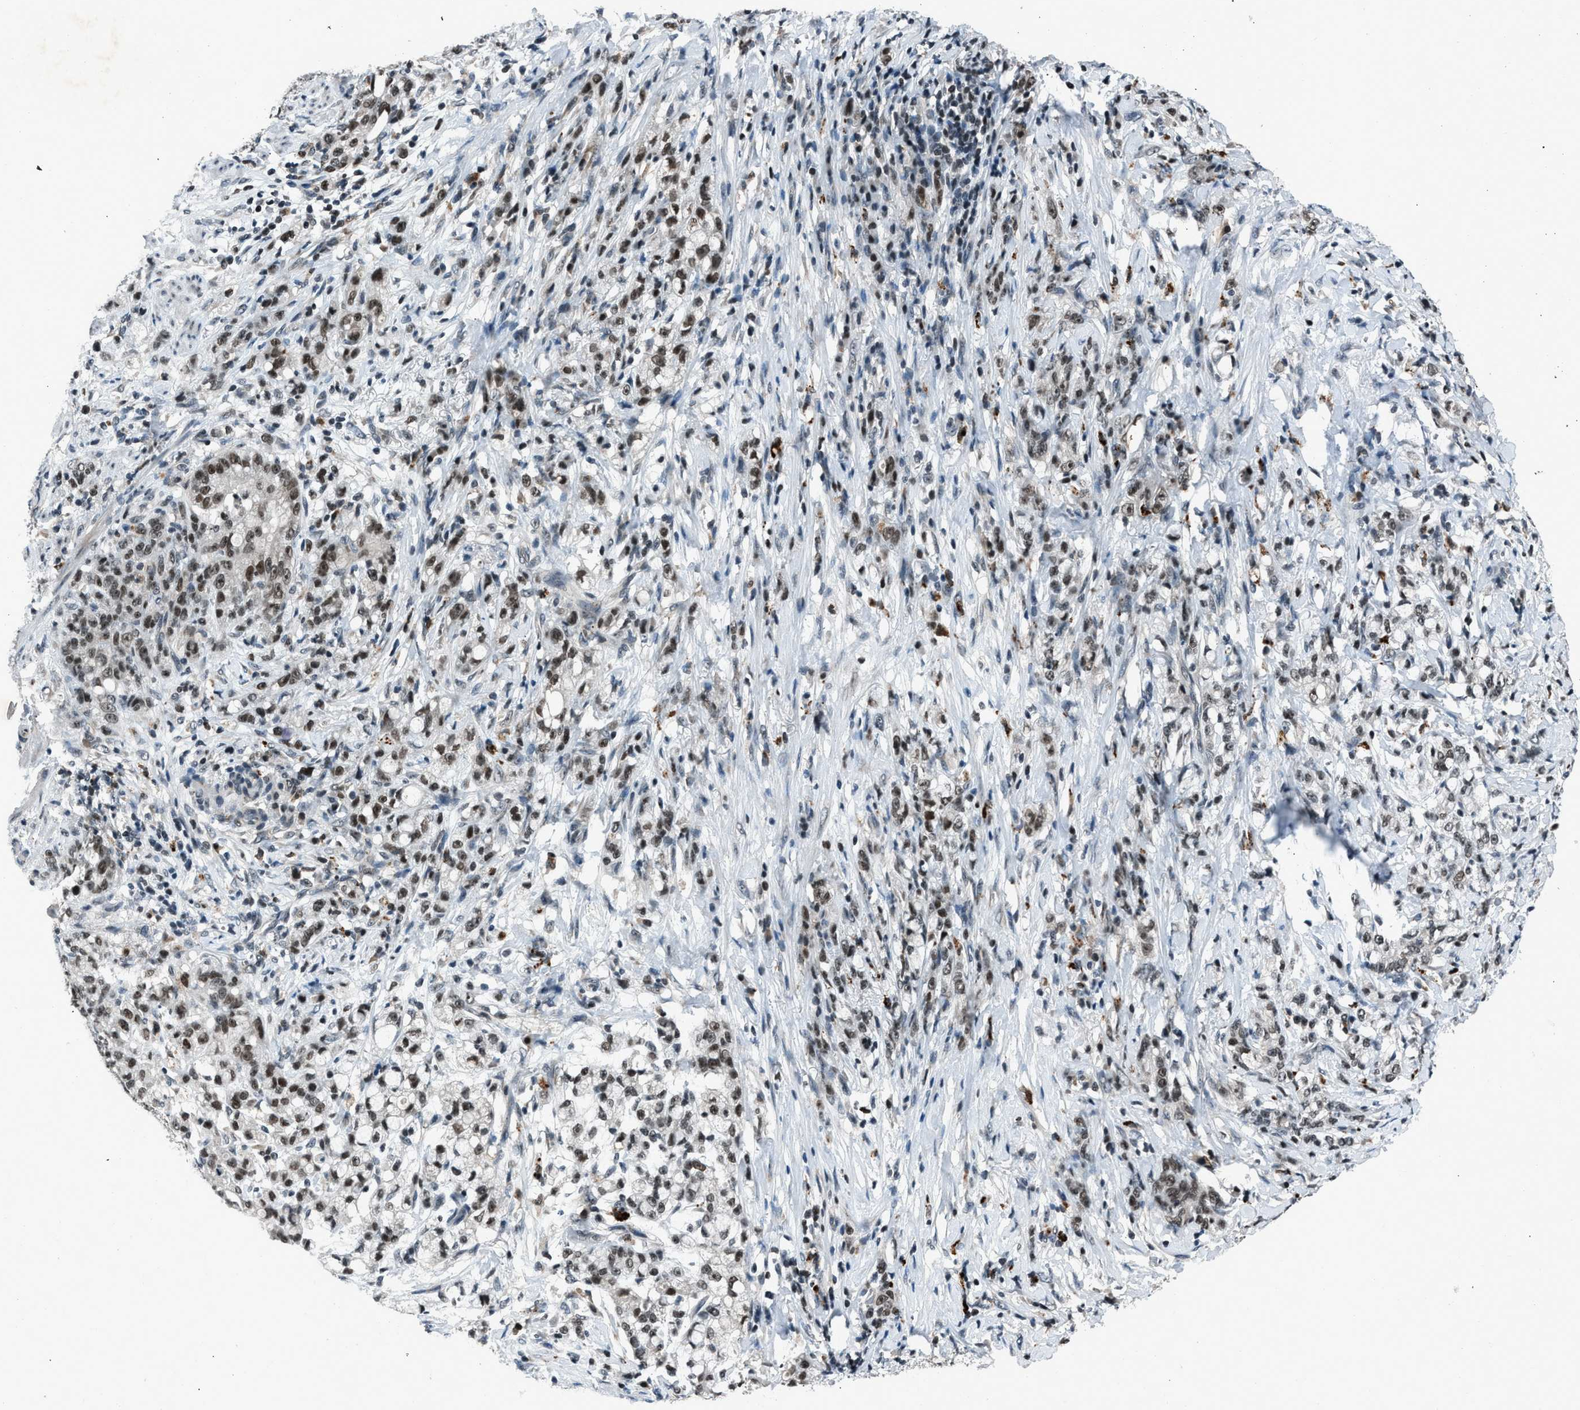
{"staining": {"intensity": "moderate", "quantity": ">75%", "location": "nuclear"}, "tissue": "stomach cancer", "cell_type": "Tumor cells", "image_type": "cancer", "snomed": [{"axis": "morphology", "description": "Adenocarcinoma, NOS"}, {"axis": "topography", "description": "Stomach, lower"}], "caption": "High-magnification brightfield microscopy of adenocarcinoma (stomach) stained with DAB (brown) and counterstained with hematoxylin (blue). tumor cells exhibit moderate nuclear staining is identified in about>75% of cells.", "gene": "ADCY1", "patient": {"sex": "male", "age": 88}}